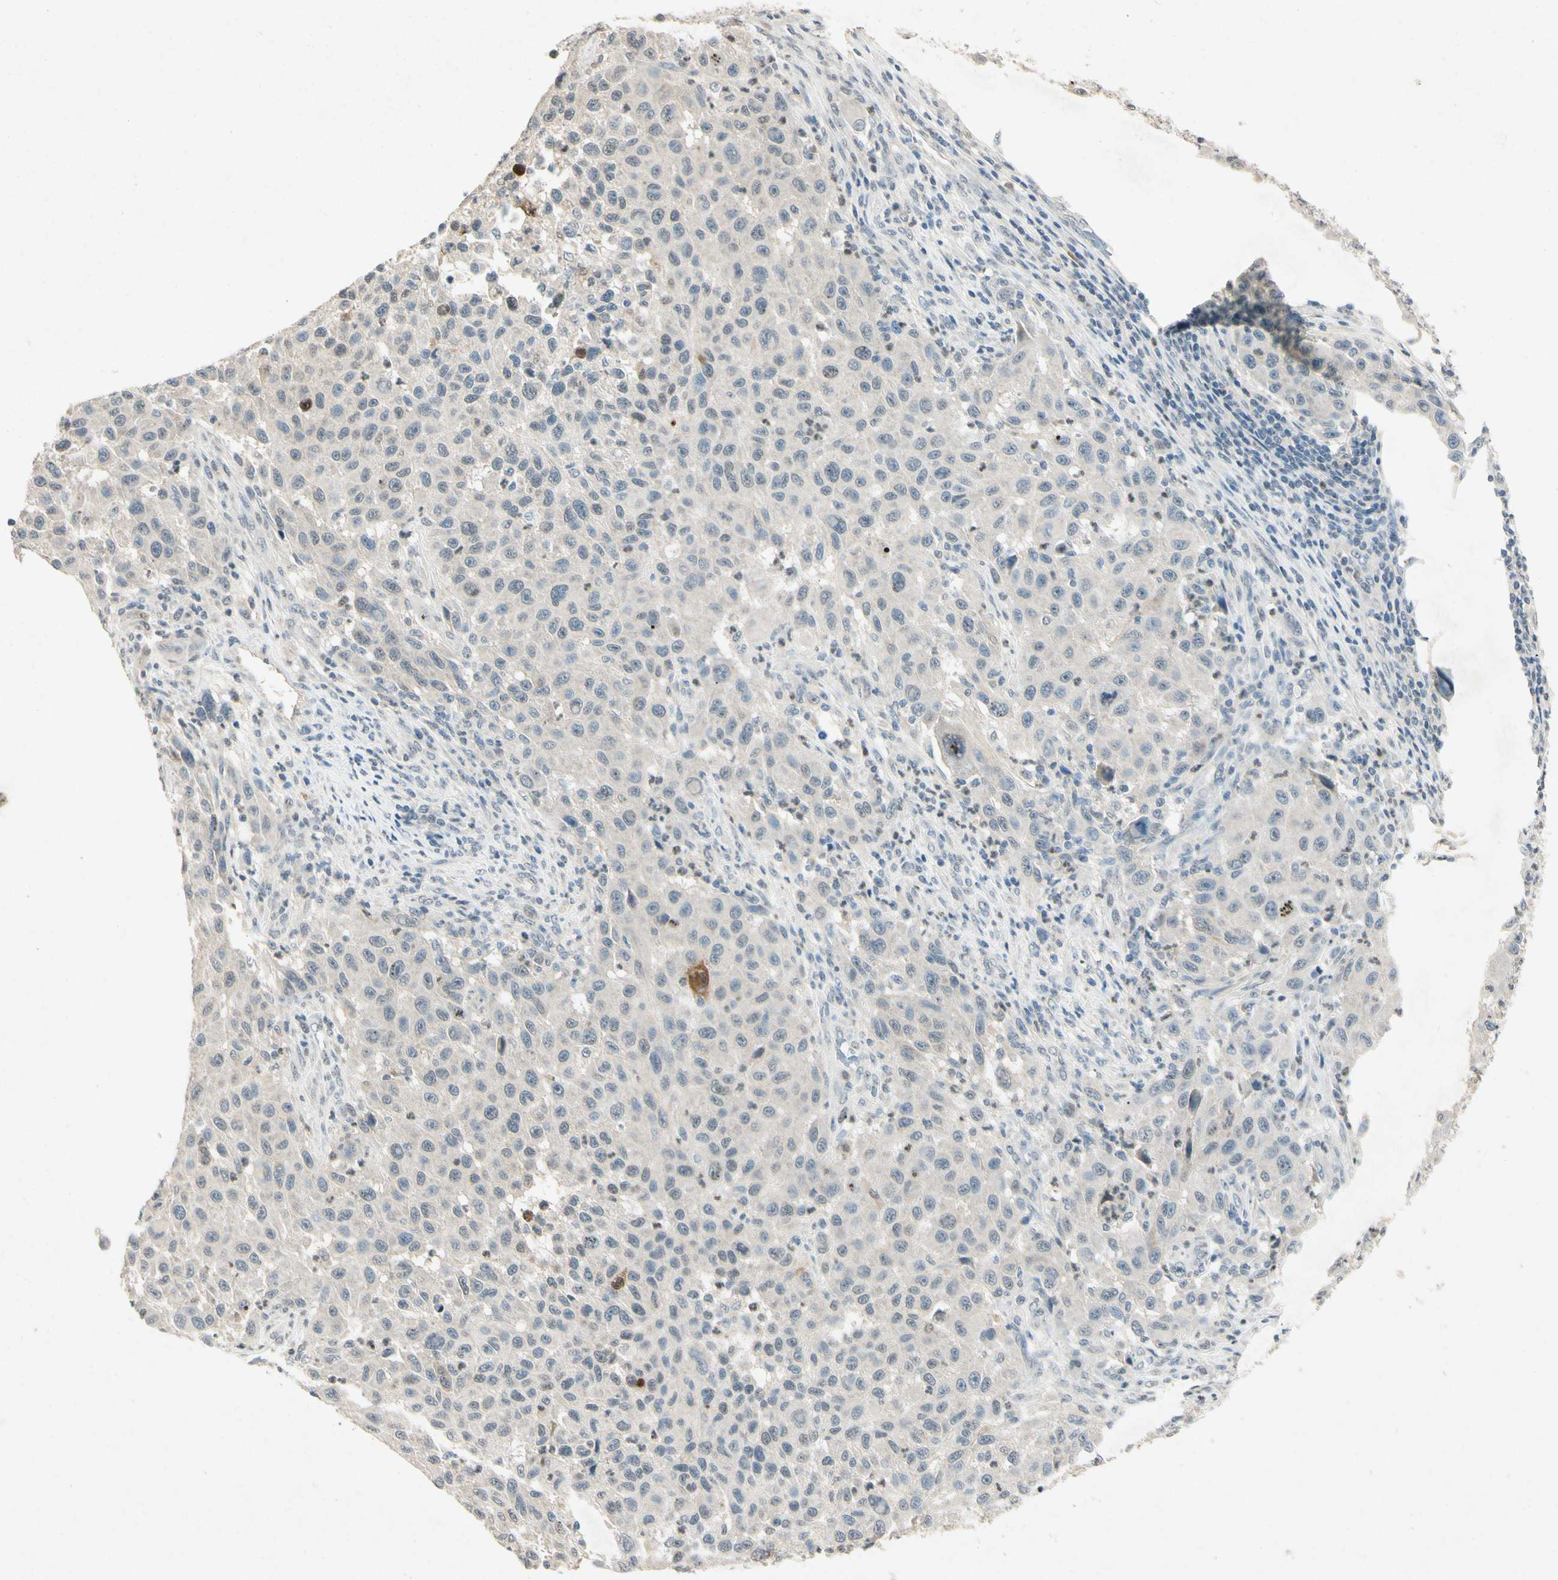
{"staining": {"intensity": "weak", "quantity": "<25%", "location": "nuclear"}, "tissue": "melanoma", "cell_type": "Tumor cells", "image_type": "cancer", "snomed": [{"axis": "morphology", "description": "Malignant melanoma, Metastatic site"}, {"axis": "topography", "description": "Lymph node"}], "caption": "Immunohistochemical staining of human melanoma reveals no significant expression in tumor cells. The staining was performed using DAB to visualize the protein expression in brown, while the nuclei were stained in blue with hematoxylin (Magnification: 20x).", "gene": "HSPA1B", "patient": {"sex": "male", "age": 61}}